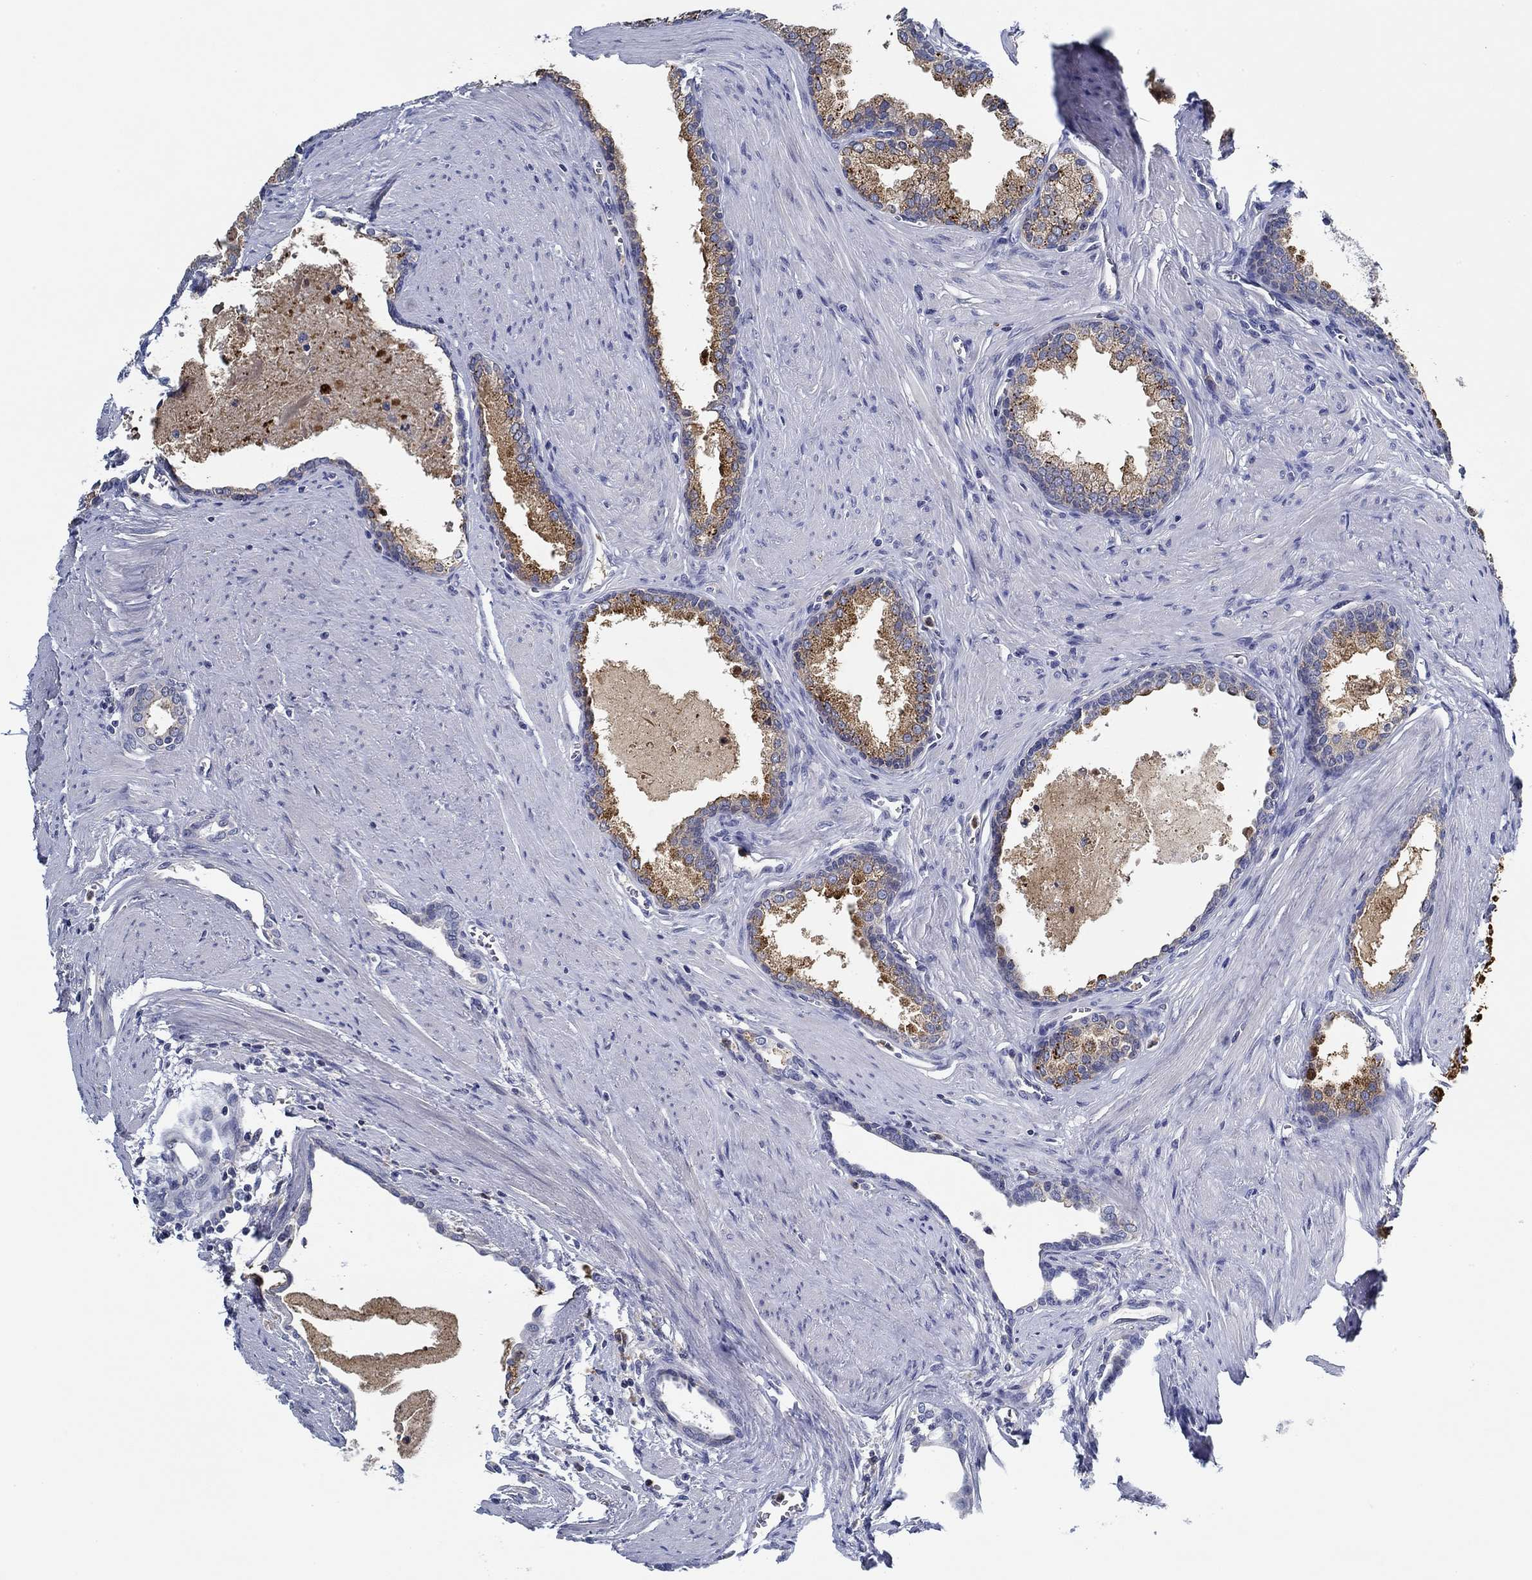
{"staining": {"intensity": "strong", "quantity": "25%-75%", "location": "cytoplasmic/membranous"}, "tissue": "prostate cancer", "cell_type": "Tumor cells", "image_type": "cancer", "snomed": [{"axis": "morphology", "description": "Adenocarcinoma, NOS"}, {"axis": "topography", "description": "Prostate"}], "caption": "Protein staining displays strong cytoplasmic/membranous expression in about 25%-75% of tumor cells in prostate cancer.", "gene": "CFAP61", "patient": {"sex": "male", "age": 66}}